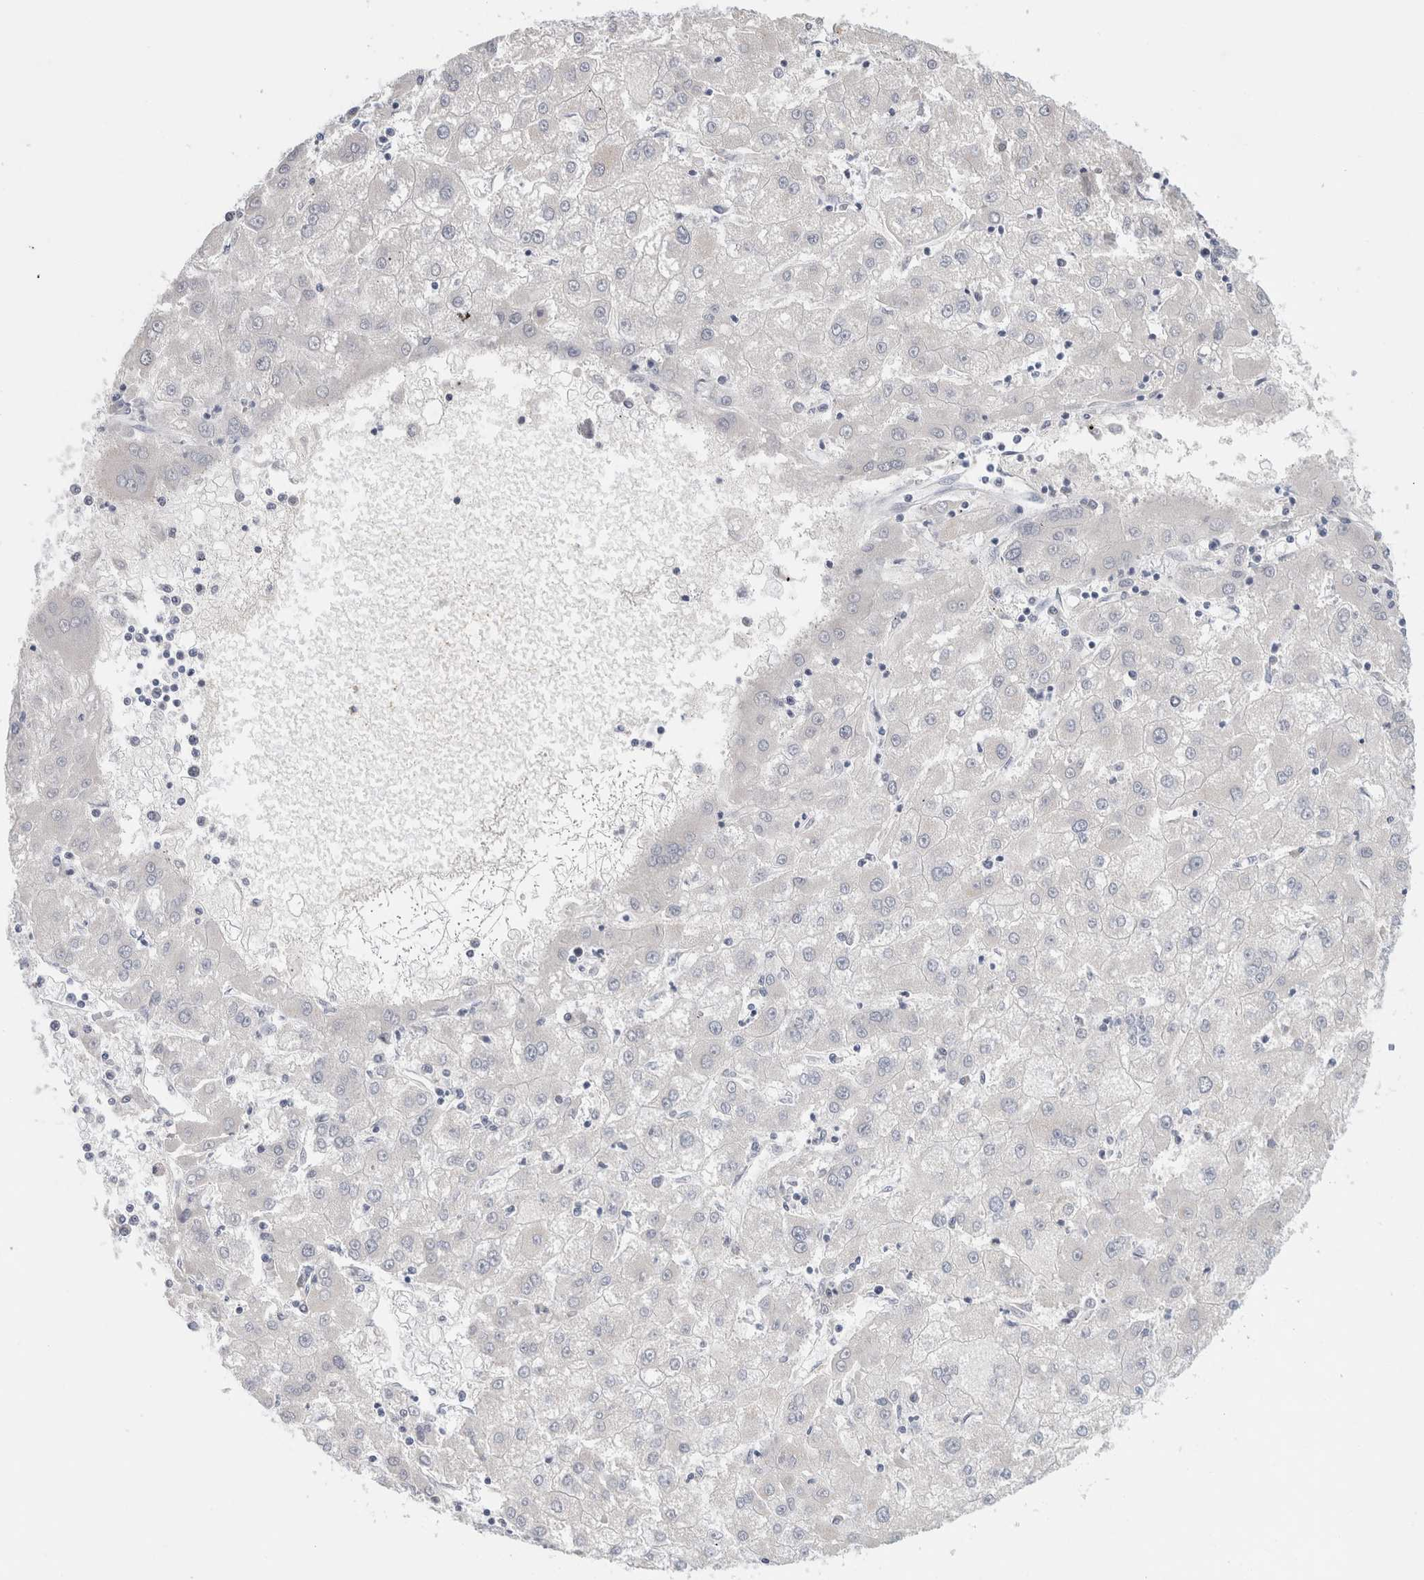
{"staining": {"intensity": "negative", "quantity": "none", "location": "none"}, "tissue": "liver cancer", "cell_type": "Tumor cells", "image_type": "cancer", "snomed": [{"axis": "morphology", "description": "Carcinoma, Hepatocellular, NOS"}, {"axis": "topography", "description": "Liver"}], "caption": "IHC of human liver hepatocellular carcinoma exhibits no expression in tumor cells. (DAB immunohistochemistry (IHC) with hematoxylin counter stain).", "gene": "KNL1", "patient": {"sex": "male", "age": 72}}